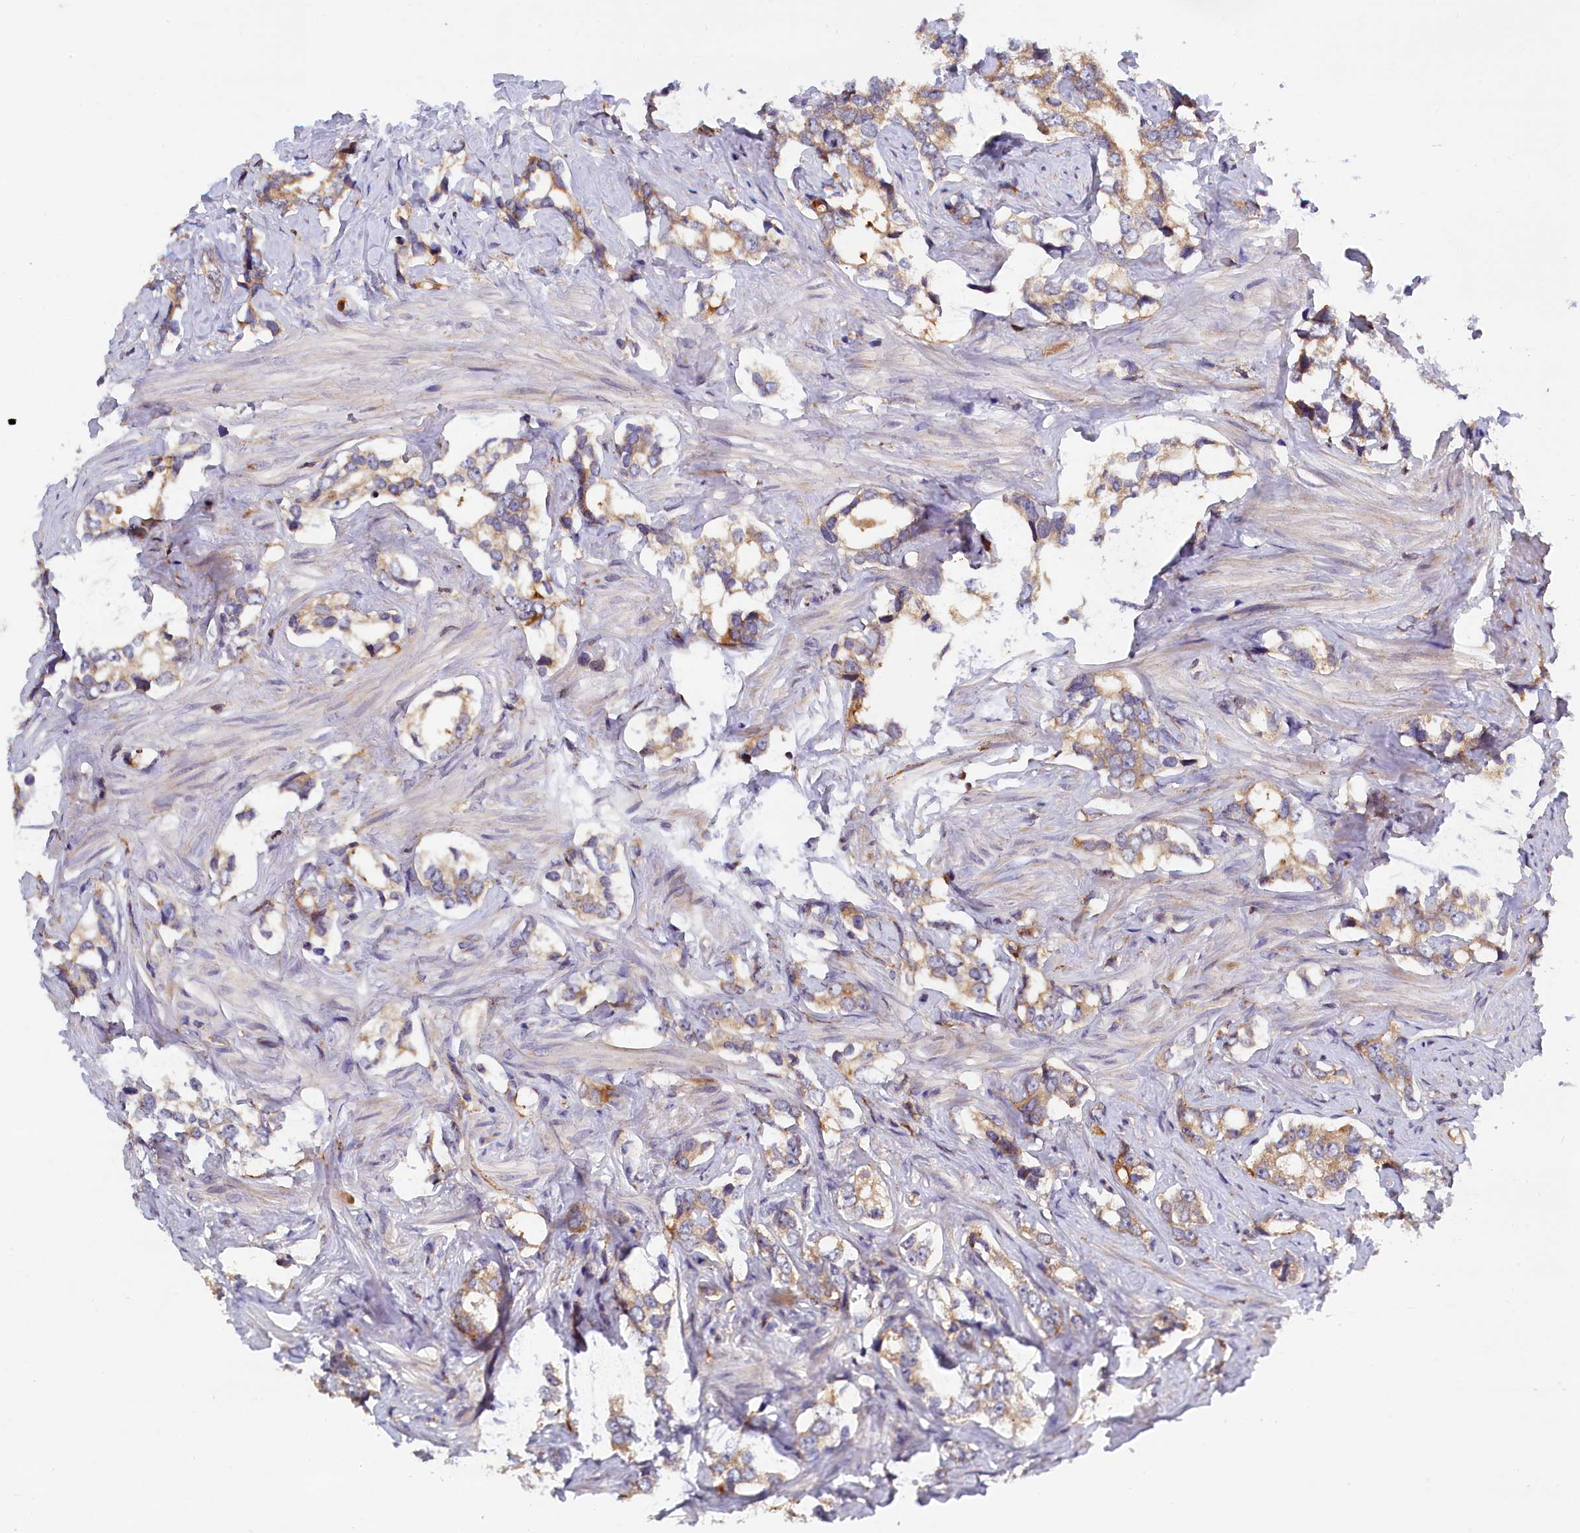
{"staining": {"intensity": "weak", "quantity": "25%-75%", "location": "cytoplasmic/membranous"}, "tissue": "prostate cancer", "cell_type": "Tumor cells", "image_type": "cancer", "snomed": [{"axis": "morphology", "description": "Adenocarcinoma, High grade"}, {"axis": "topography", "description": "Prostate"}], "caption": "Immunohistochemical staining of high-grade adenocarcinoma (prostate) demonstrates low levels of weak cytoplasmic/membranous positivity in about 25%-75% of tumor cells.", "gene": "NAIP", "patient": {"sex": "male", "age": 66}}